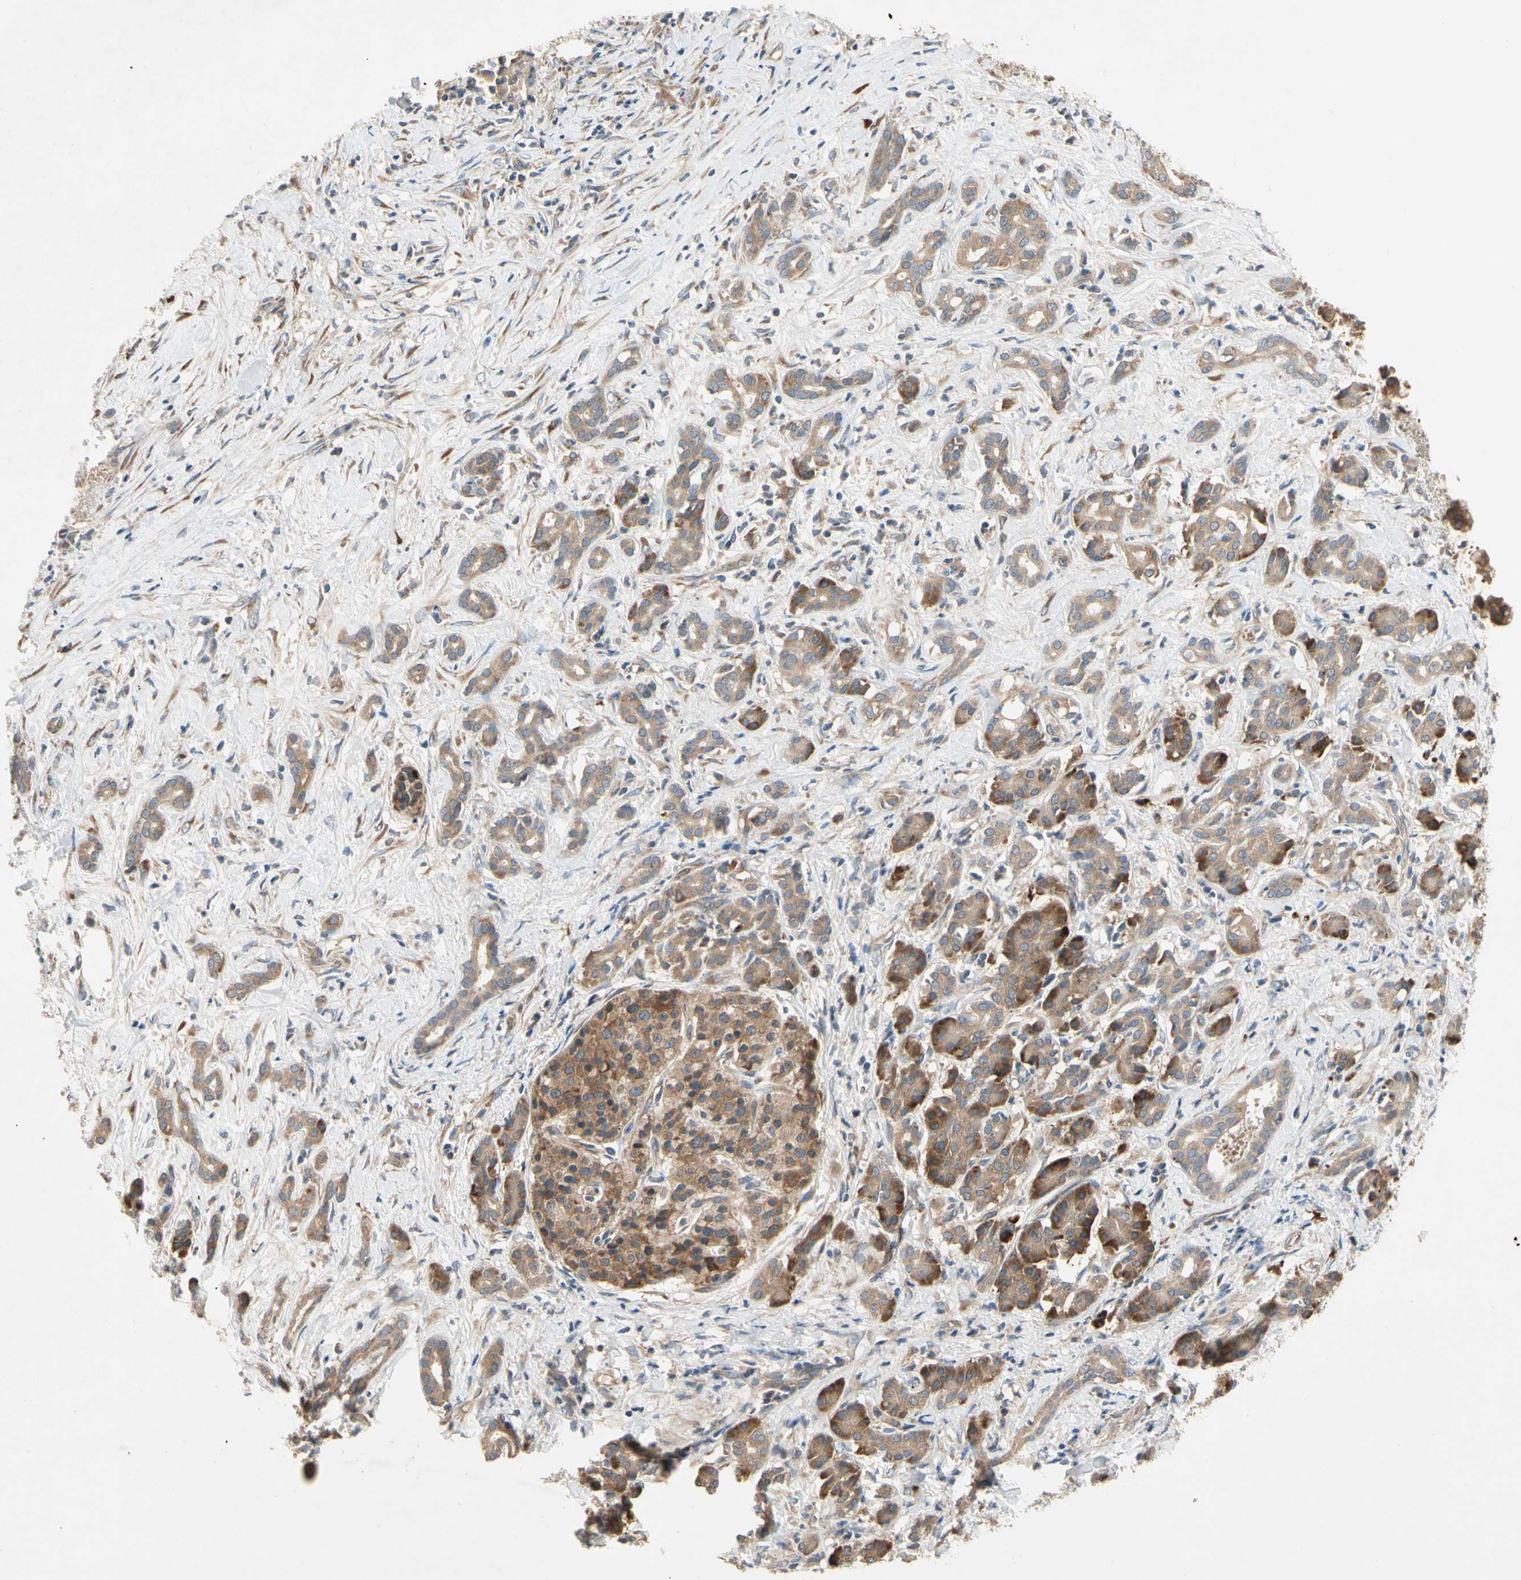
{"staining": {"intensity": "moderate", "quantity": ">75%", "location": "cytoplasmic/membranous"}, "tissue": "pancreatic cancer", "cell_type": "Tumor cells", "image_type": "cancer", "snomed": [{"axis": "morphology", "description": "Adenocarcinoma, NOS"}, {"axis": "topography", "description": "Pancreas"}], "caption": "DAB (3,3'-diaminobenzidine) immunohistochemical staining of human adenocarcinoma (pancreatic) demonstrates moderate cytoplasmic/membranous protein staining in about >75% of tumor cells. Immunohistochemistry (ihc) stains the protein of interest in brown and the nuclei are stained blue.", "gene": "XYLT1", "patient": {"sex": "male", "age": 41}}